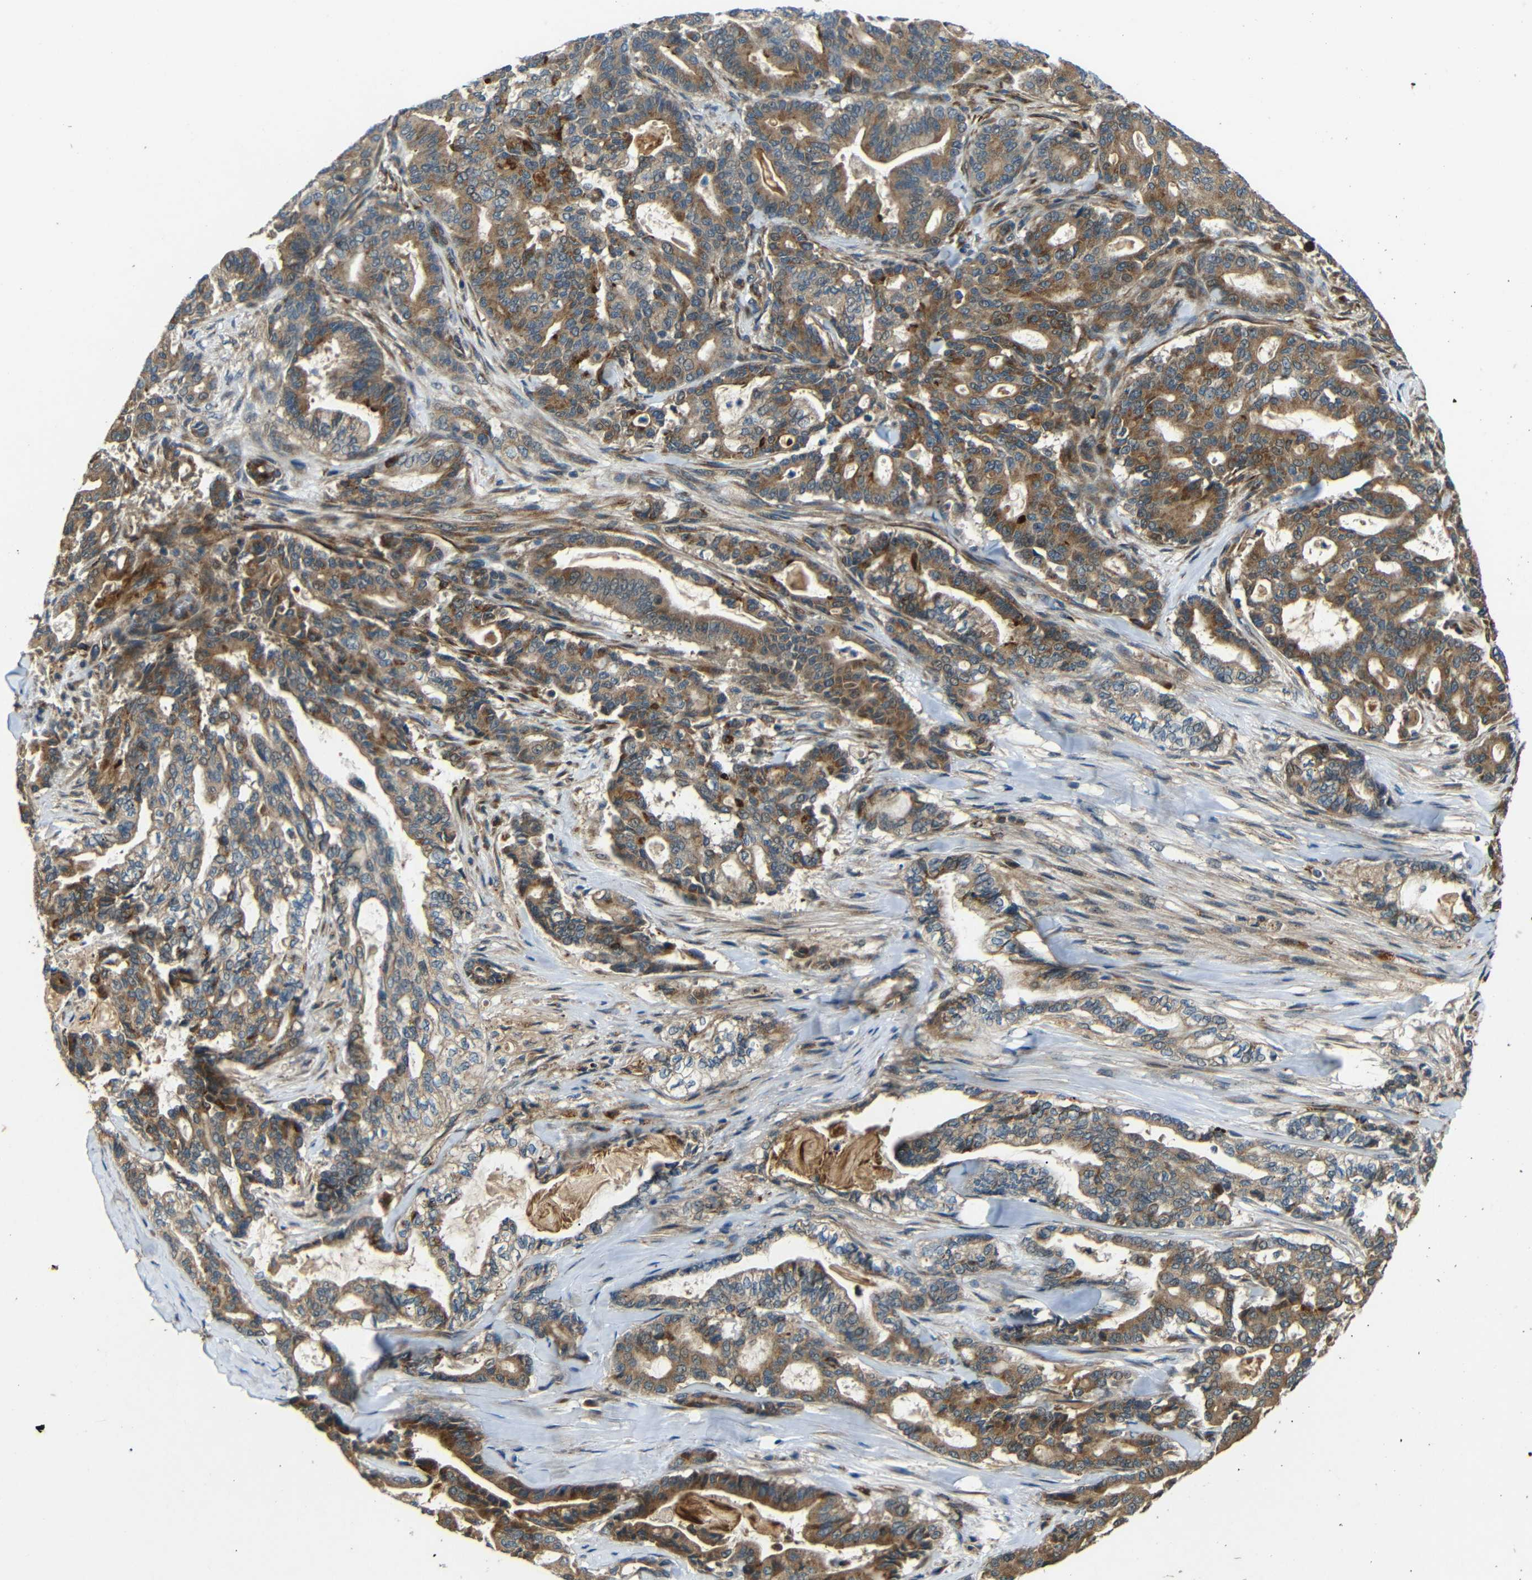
{"staining": {"intensity": "moderate", "quantity": ">75%", "location": "cytoplasmic/membranous"}, "tissue": "pancreatic cancer", "cell_type": "Tumor cells", "image_type": "cancer", "snomed": [{"axis": "morphology", "description": "Adenocarcinoma, NOS"}, {"axis": "topography", "description": "Pancreas"}], "caption": "Moderate cytoplasmic/membranous positivity for a protein is appreciated in about >75% of tumor cells of pancreatic adenocarcinoma using IHC.", "gene": "ATP7A", "patient": {"sex": "male", "age": 63}}